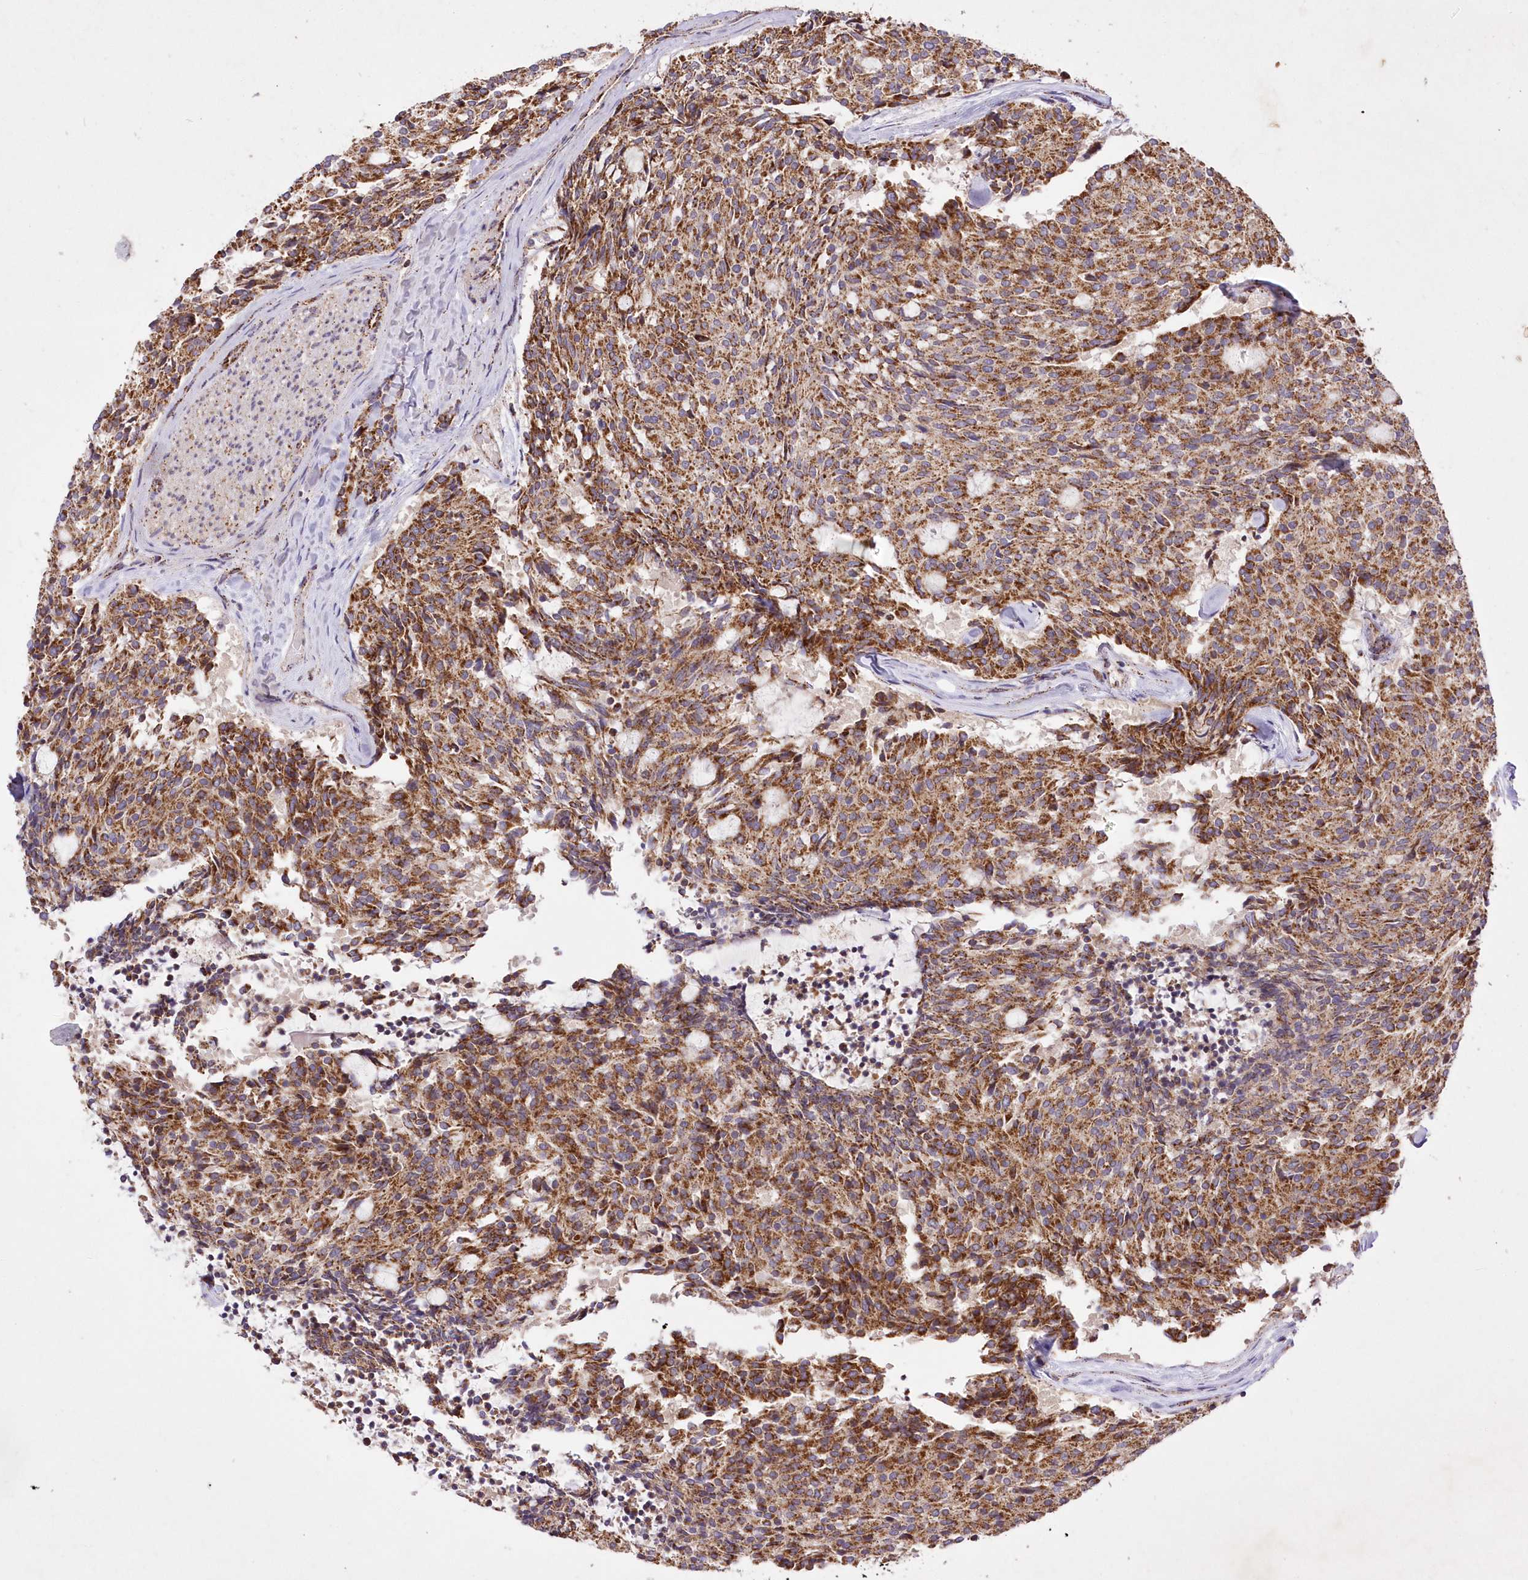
{"staining": {"intensity": "strong", "quantity": ">75%", "location": "cytoplasmic/membranous"}, "tissue": "carcinoid", "cell_type": "Tumor cells", "image_type": "cancer", "snomed": [{"axis": "morphology", "description": "Carcinoid, malignant, NOS"}, {"axis": "topography", "description": "Pancreas"}], "caption": "About >75% of tumor cells in carcinoid show strong cytoplasmic/membranous protein positivity as visualized by brown immunohistochemical staining.", "gene": "ASNSD1", "patient": {"sex": "female", "age": 54}}